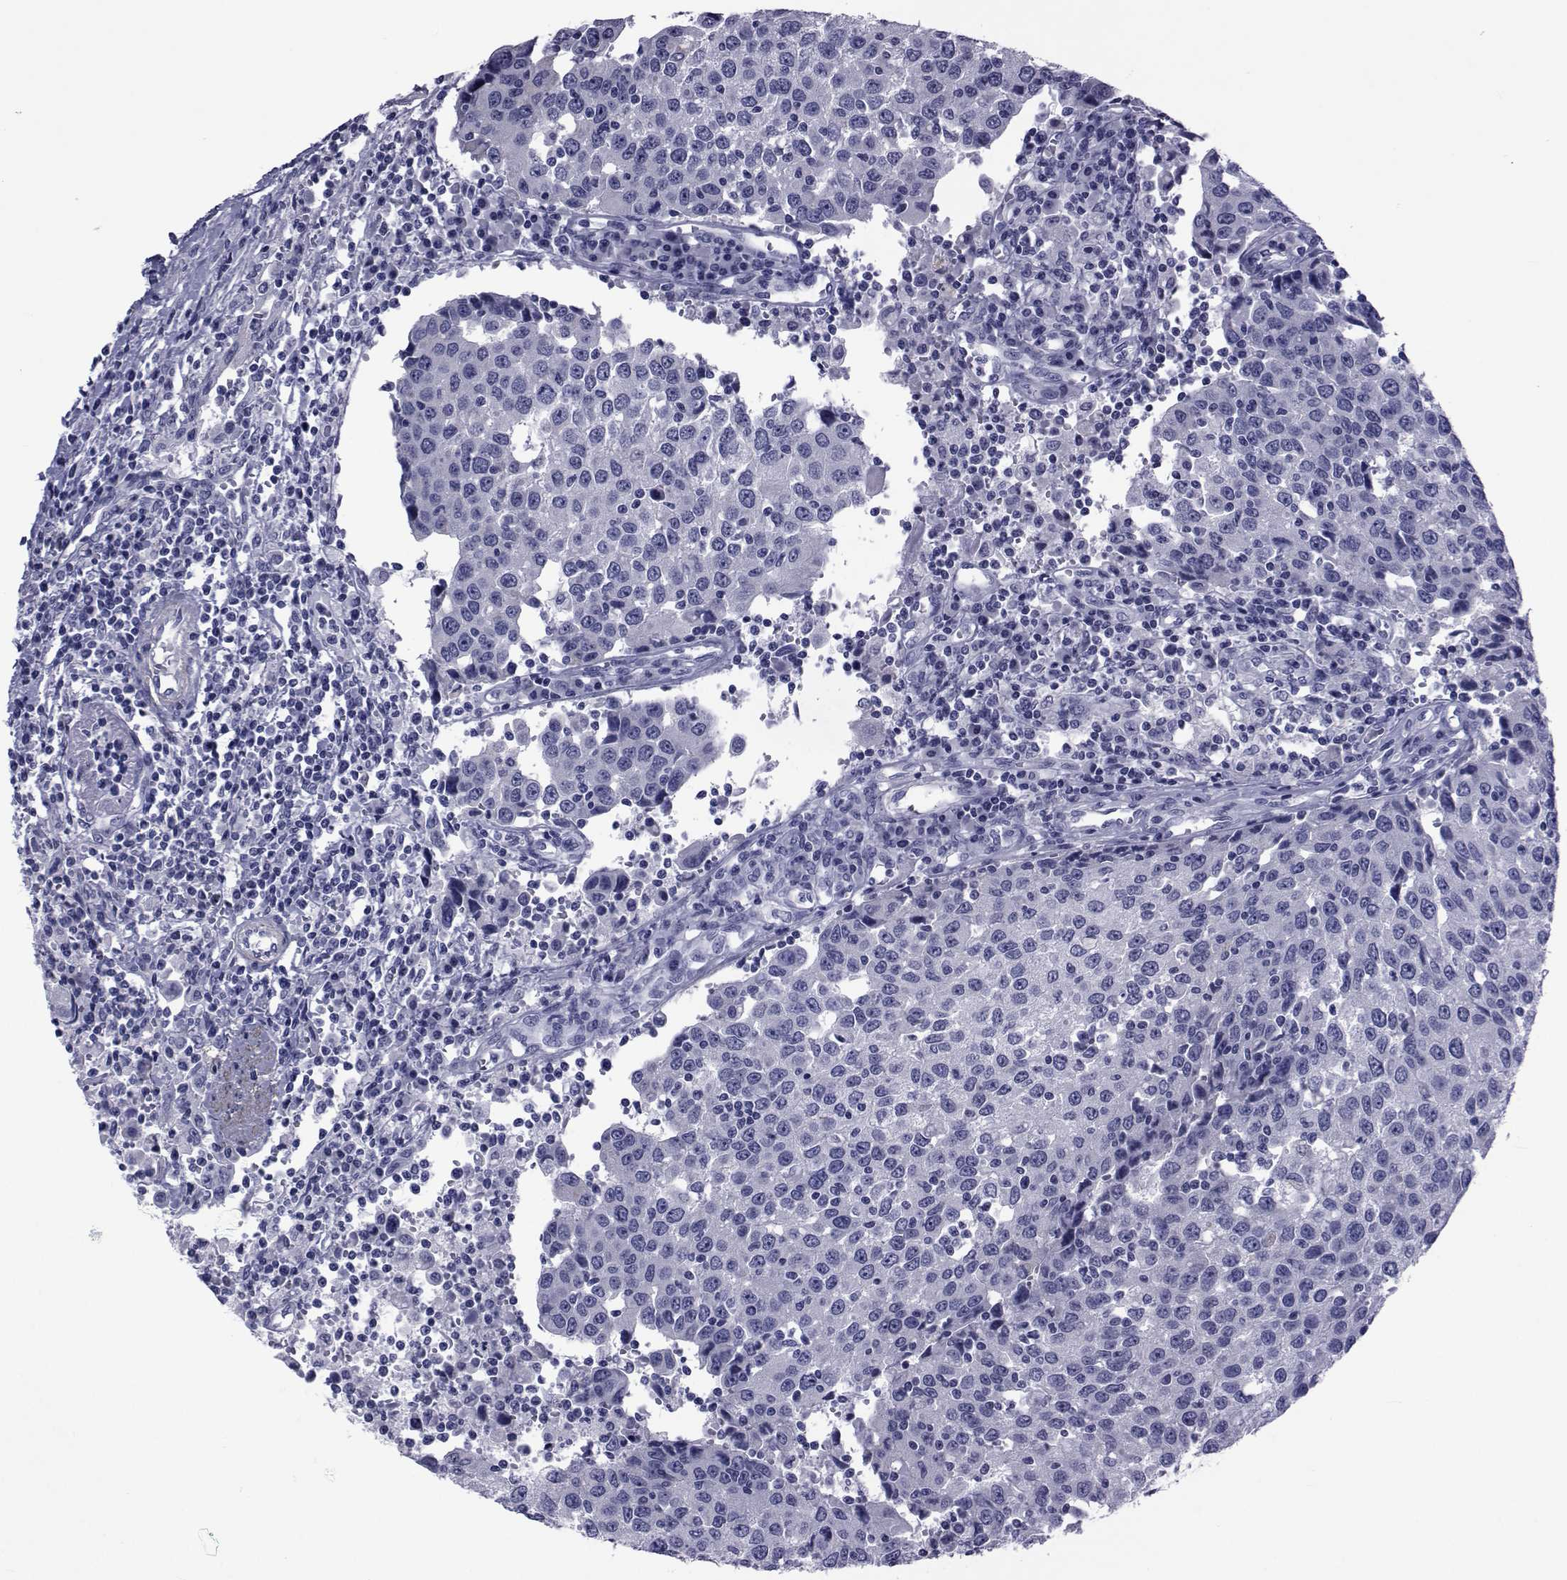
{"staining": {"intensity": "negative", "quantity": "none", "location": "none"}, "tissue": "urothelial cancer", "cell_type": "Tumor cells", "image_type": "cancer", "snomed": [{"axis": "morphology", "description": "Urothelial carcinoma, High grade"}, {"axis": "topography", "description": "Urinary bladder"}], "caption": "Tumor cells show no significant positivity in urothelial carcinoma (high-grade).", "gene": "GKAP1", "patient": {"sex": "female", "age": 85}}